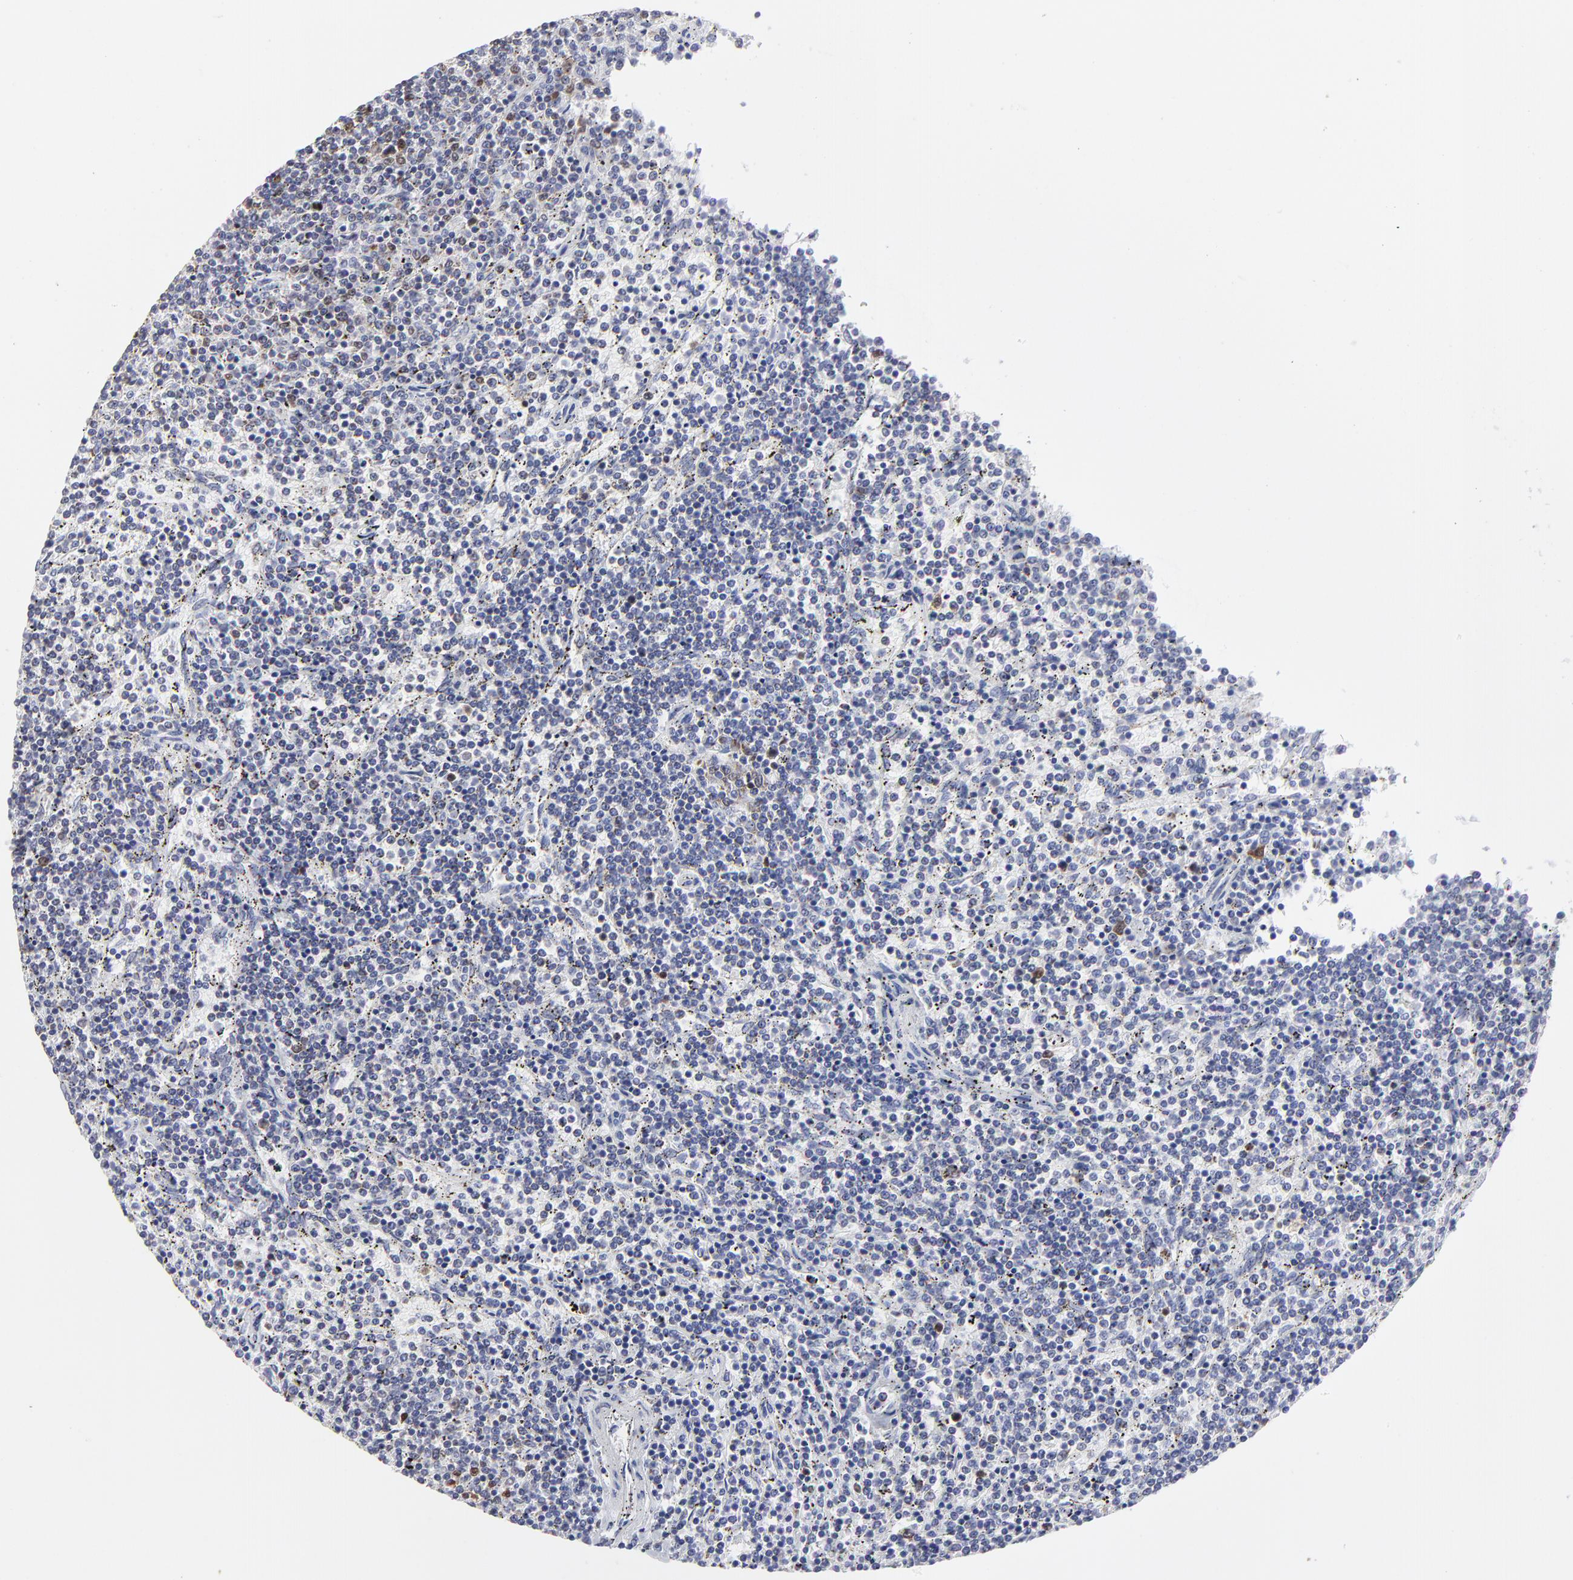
{"staining": {"intensity": "moderate", "quantity": "<25%", "location": "cytoplasmic/membranous,nuclear"}, "tissue": "lymphoma", "cell_type": "Tumor cells", "image_type": "cancer", "snomed": [{"axis": "morphology", "description": "Malignant lymphoma, non-Hodgkin's type, Low grade"}, {"axis": "topography", "description": "Spleen"}], "caption": "This is a micrograph of IHC staining of lymphoma, which shows moderate positivity in the cytoplasmic/membranous and nuclear of tumor cells.", "gene": "NCAPH", "patient": {"sex": "female", "age": 50}}